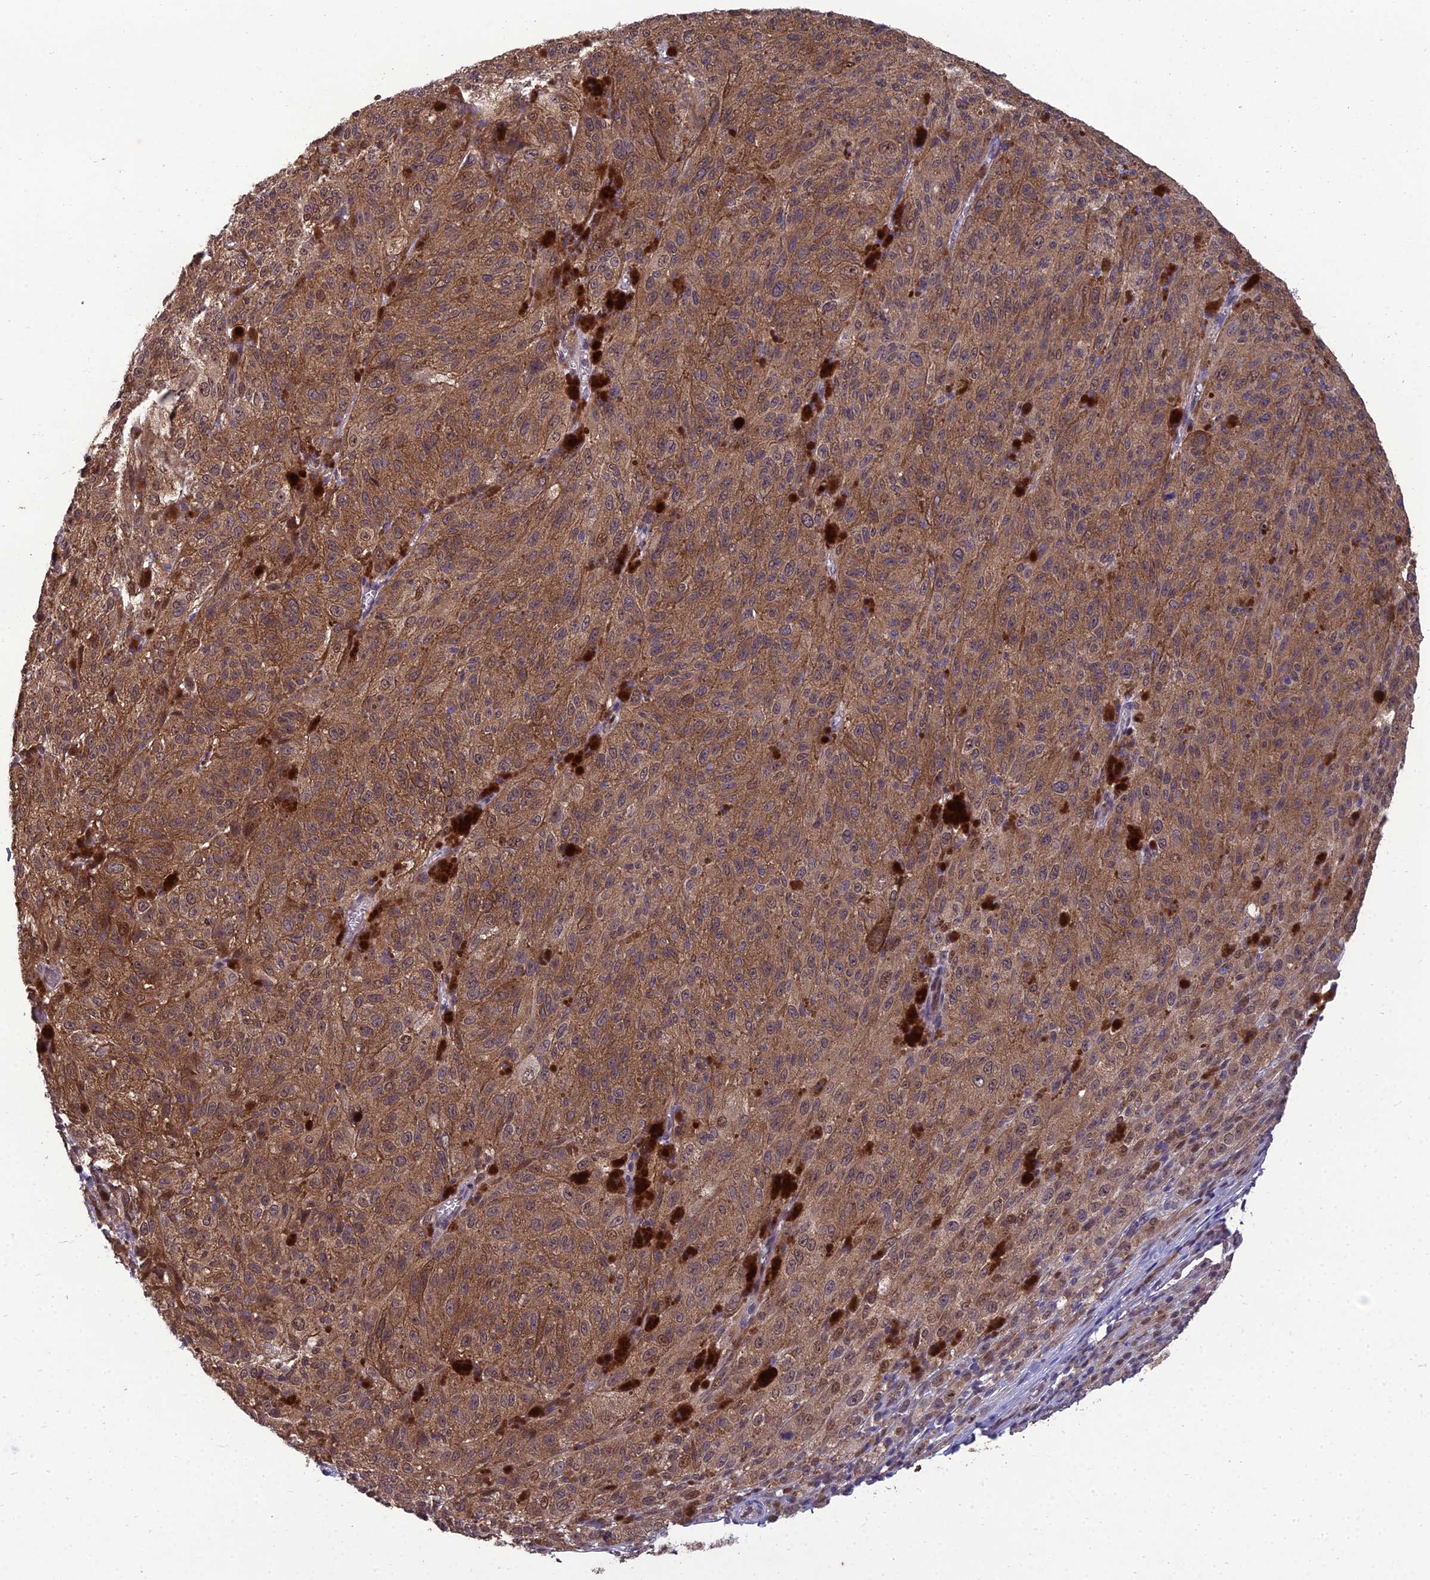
{"staining": {"intensity": "moderate", "quantity": ">75%", "location": "cytoplasmic/membranous"}, "tissue": "melanoma", "cell_type": "Tumor cells", "image_type": "cancer", "snomed": [{"axis": "morphology", "description": "Malignant melanoma, NOS"}, {"axis": "topography", "description": "Skin"}], "caption": "This is a histology image of immunohistochemistry staining of malignant melanoma, which shows moderate positivity in the cytoplasmic/membranous of tumor cells.", "gene": "GRWD1", "patient": {"sex": "female", "age": 52}}